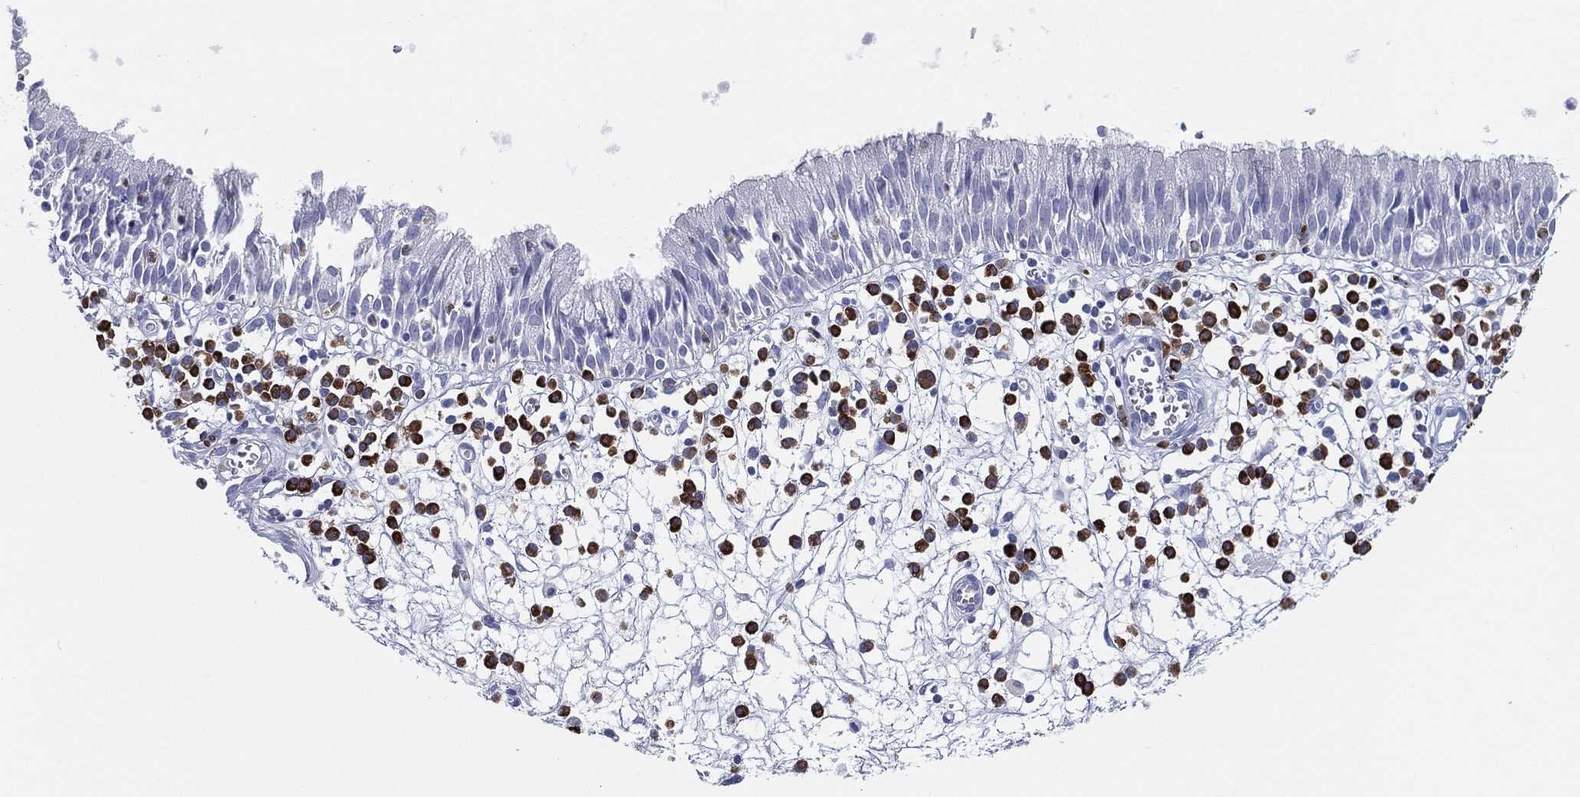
{"staining": {"intensity": "negative", "quantity": "none", "location": "none"}, "tissue": "nasopharynx", "cell_type": "Respiratory epithelial cells", "image_type": "normal", "snomed": [{"axis": "morphology", "description": "Normal tissue, NOS"}, {"axis": "topography", "description": "Nasopharynx"}], "caption": "Respiratory epithelial cells show no significant protein expression in unremarkable nasopharynx.", "gene": "CD79A", "patient": {"sex": "female", "age": 77}}